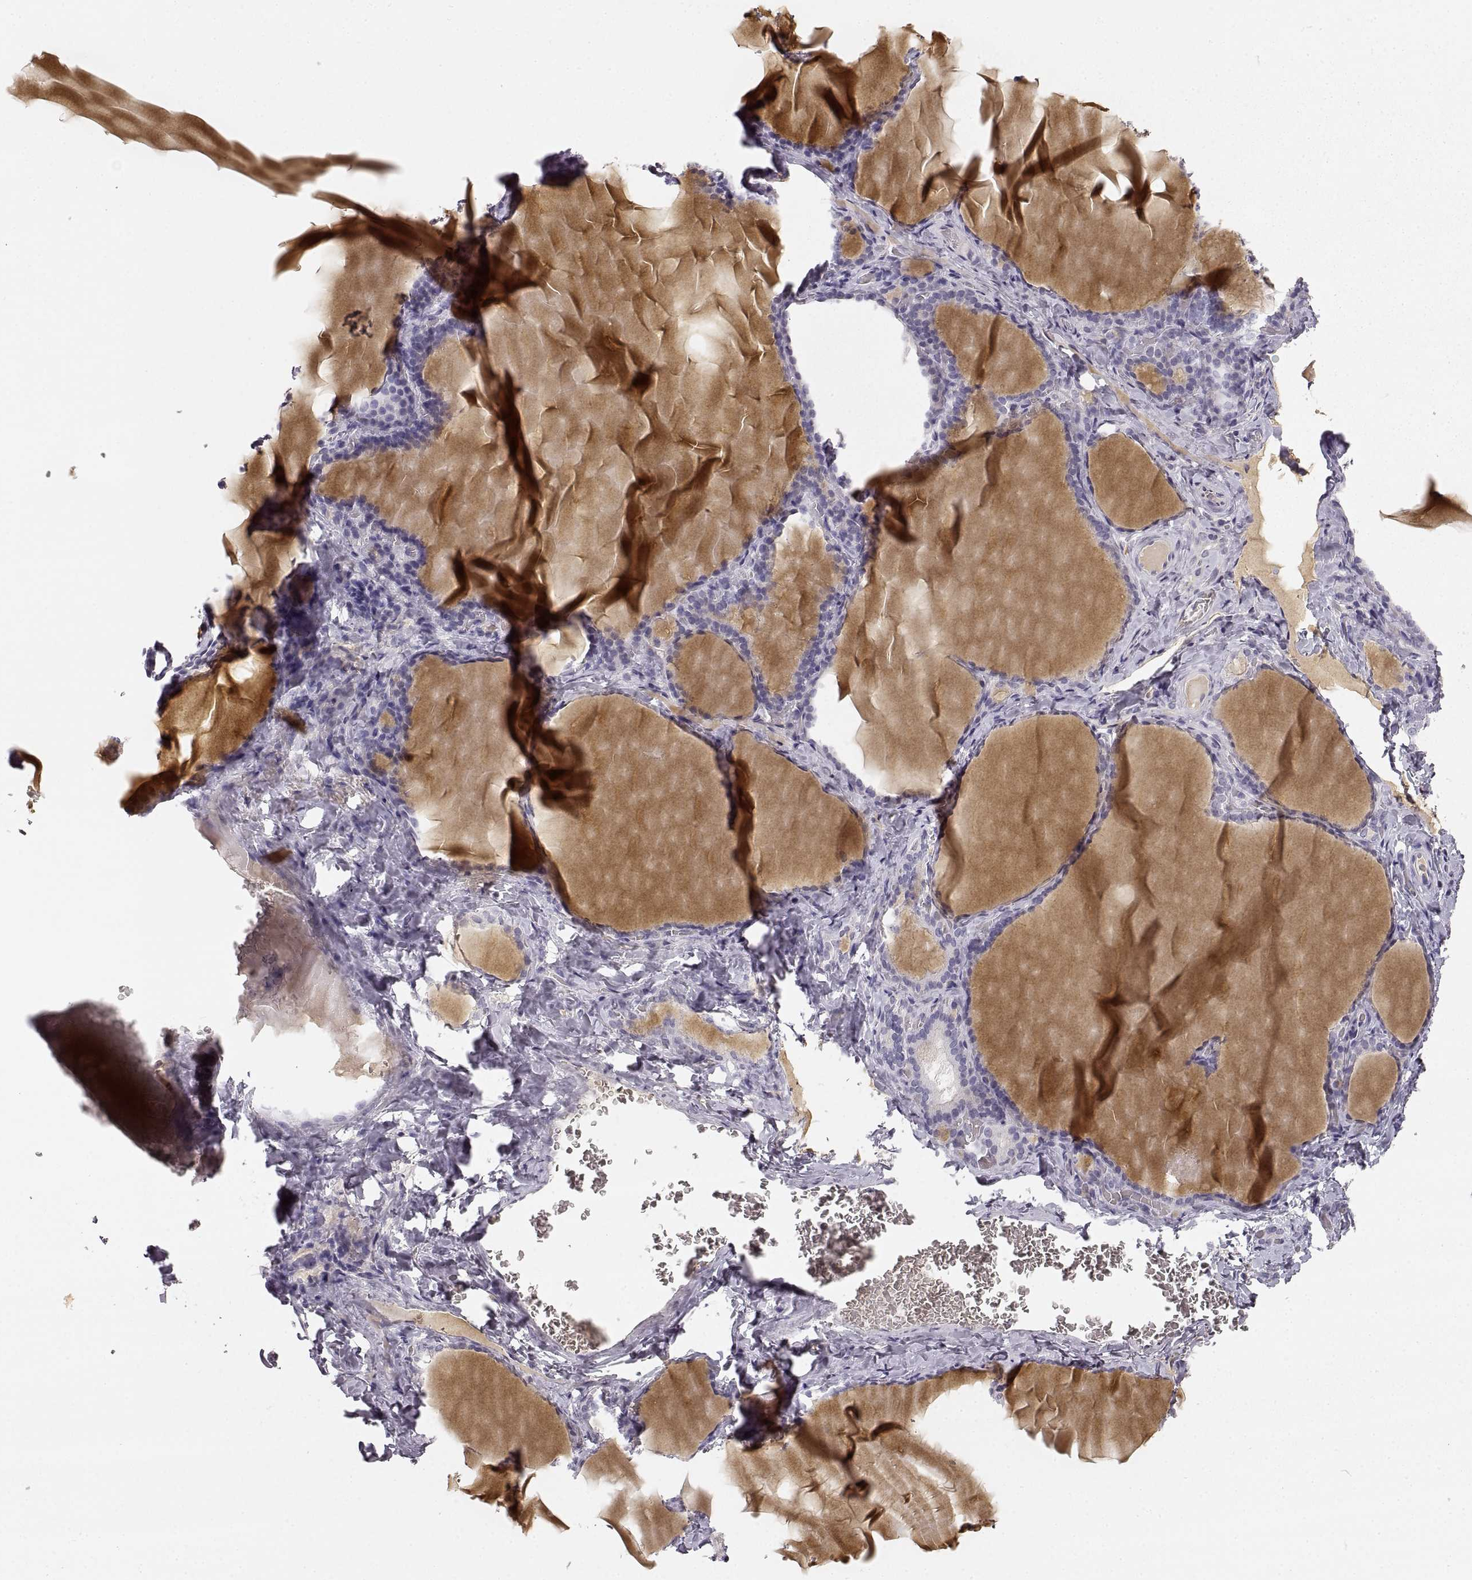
{"staining": {"intensity": "negative", "quantity": "none", "location": "none"}, "tissue": "thyroid gland", "cell_type": "Glandular cells", "image_type": "normal", "snomed": [{"axis": "morphology", "description": "Normal tissue, NOS"}, {"axis": "morphology", "description": "Hyperplasia, NOS"}, {"axis": "topography", "description": "Thyroid gland"}], "caption": "This is a micrograph of immunohistochemistry staining of normal thyroid gland, which shows no expression in glandular cells. (Immunohistochemistry (ihc), brightfield microscopy, high magnification).", "gene": "RUNDC3A", "patient": {"sex": "female", "age": 27}}